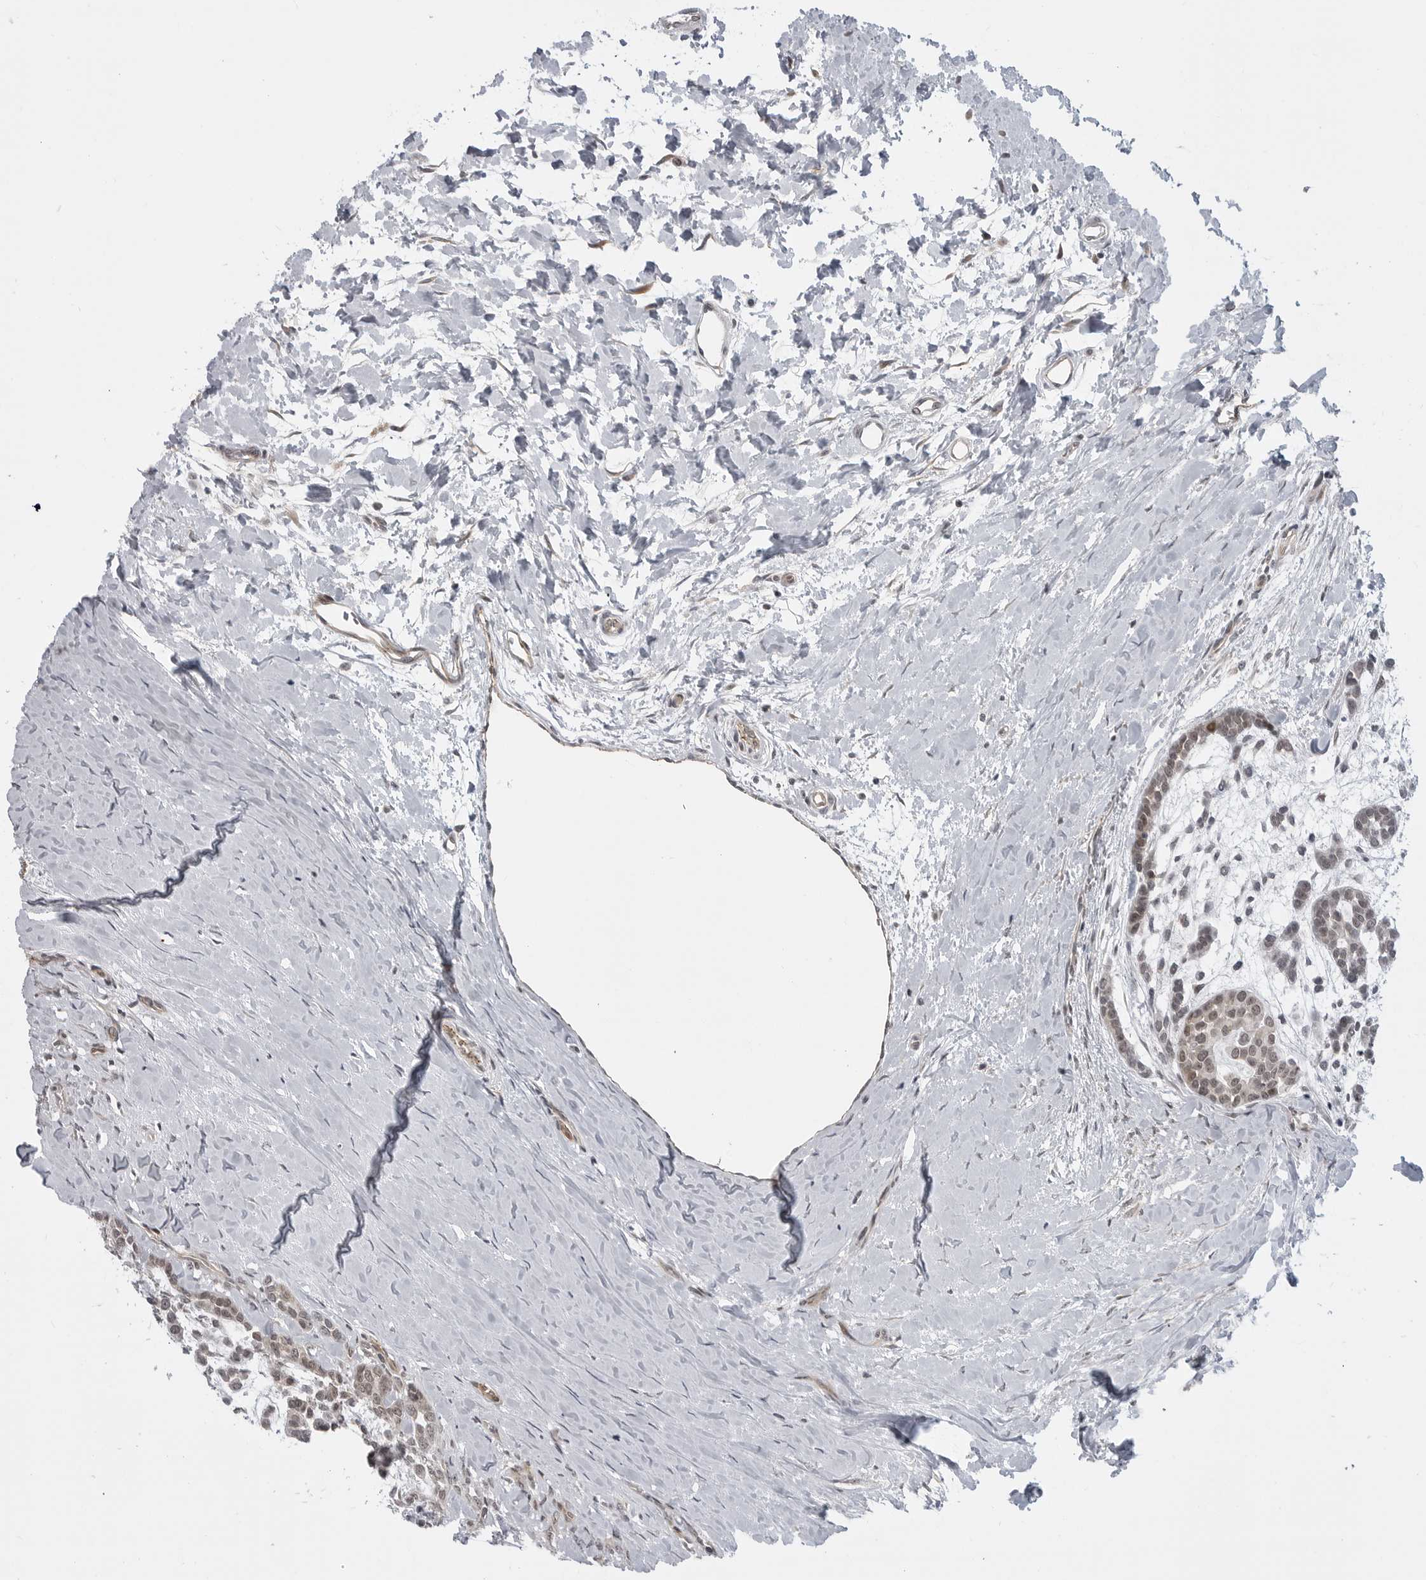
{"staining": {"intensity": "weak", "quantity": "25%-75%", "location": "nuclear"}, "tissue": "head and neck cancer", "cell_type": "Tumor cells", "image_type": "cancer", "snomed": [{"axis": "morphology", "description": "Adenocarcinoma, NOS"}, {"axis": "morphology", "description": "Adenoma, NOS"}, {"axis": "topography", "description": "Head-Neck"}], "caption": "Brown immunohistochemical staining in human head and neck cancer reveals weak nuclear expression in about 25%-75% of tumor cells. (Brightfield microscopy of DAB IHC at high magnification).", "gene": "CEP295NL", "patient": {"sex": "female", "age": 55}}